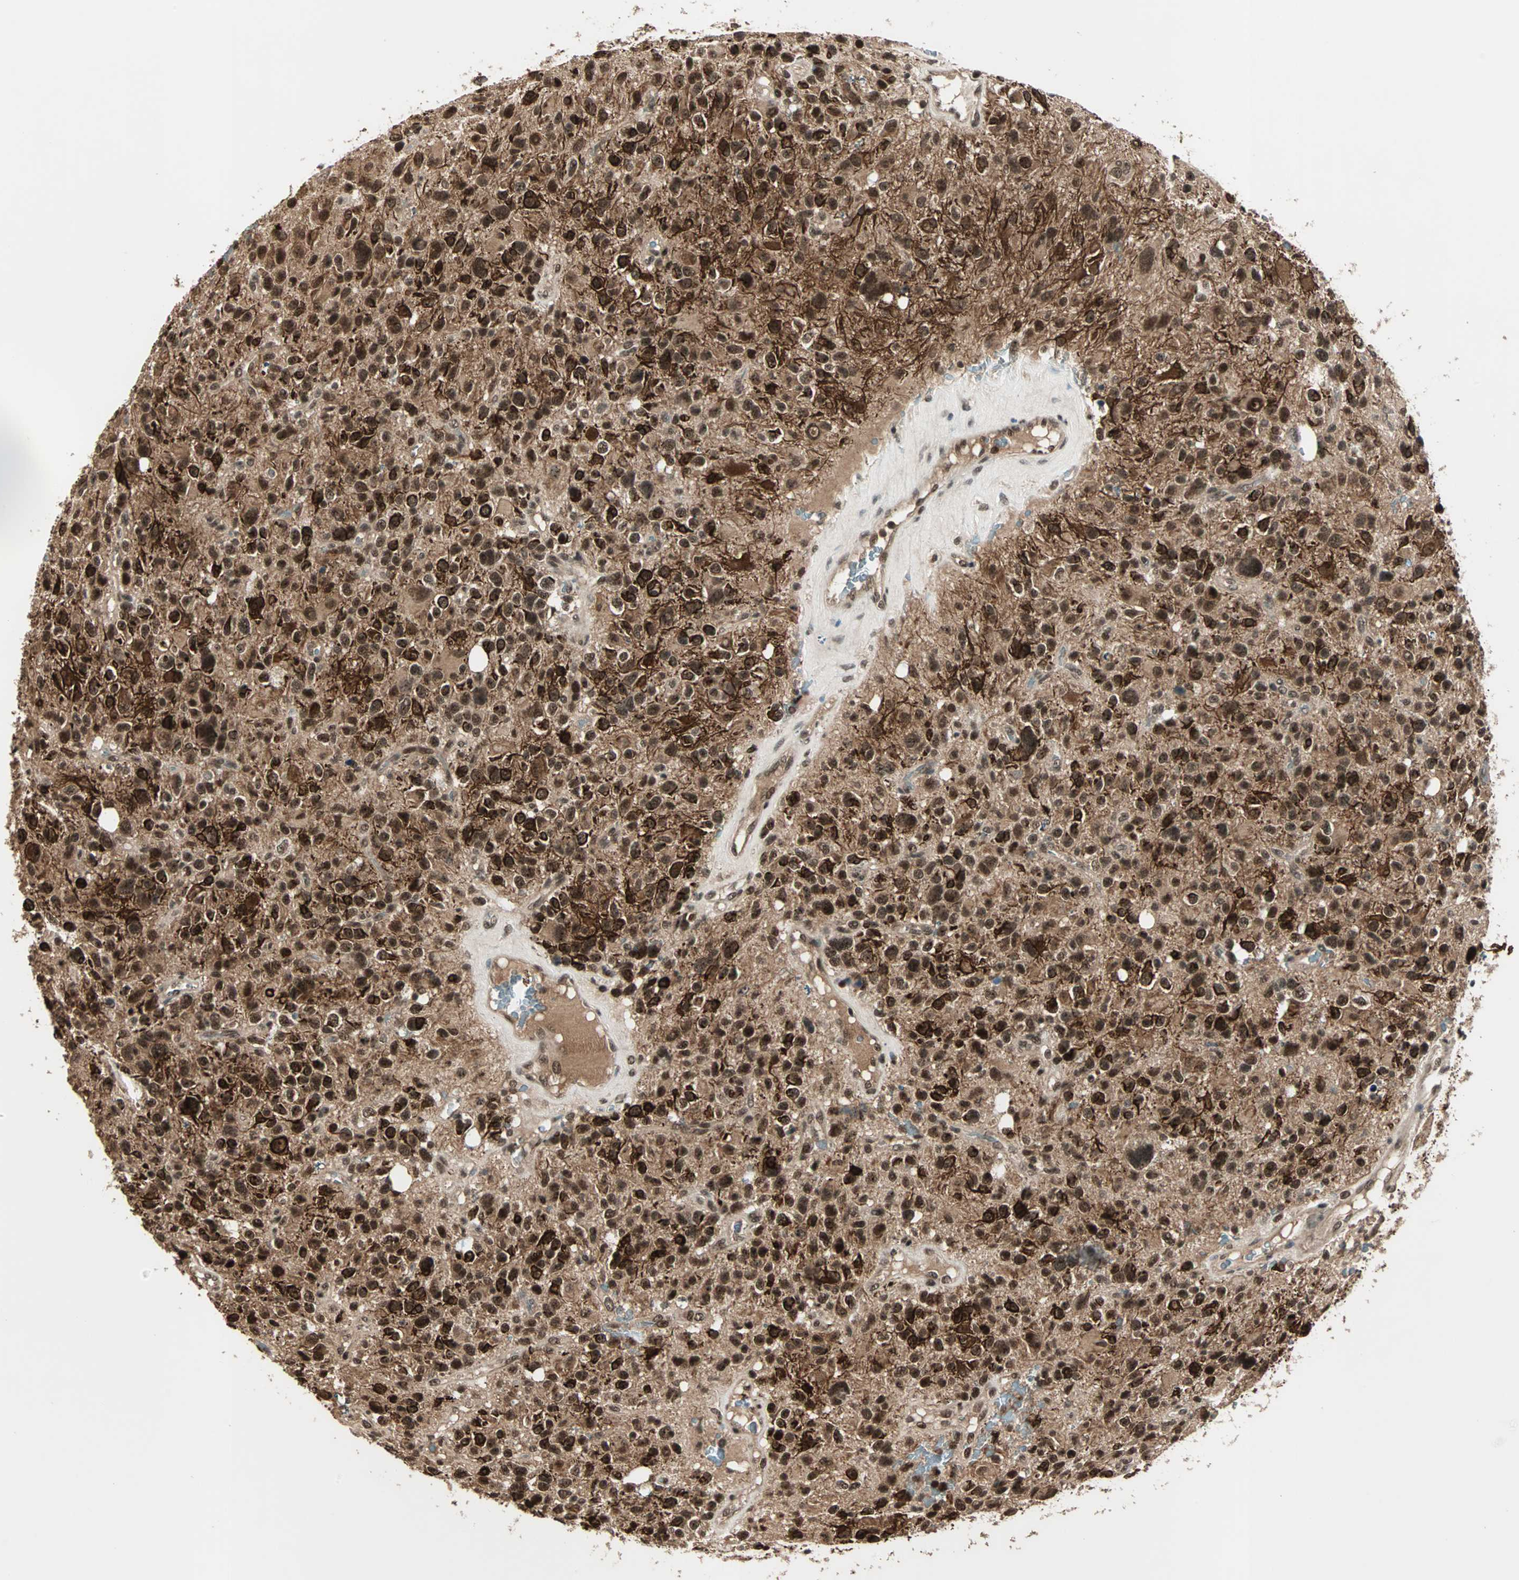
{"staining": {"intensity": "strong", "quantity": ">75%", "location": "cytoplasmic/membranous,nuclear"}, "tissue": "glioma", "cell_type": "Tumor cells", "image_type": "cancer", "snomed": [{"axis": "morphology", "description": "Glioma, malignant, High grade"}, {"axis": "topography", "description": "Brain"}], "caption": "Immunohistochemistry of malignant high-grade glioma exhibits high levels of strong cytoplasmic/membranous and nuclear staining in approximately >75% of tumor cells.", "gene": "ZNF44", "patient": {"sex": "male", "age": 48}}